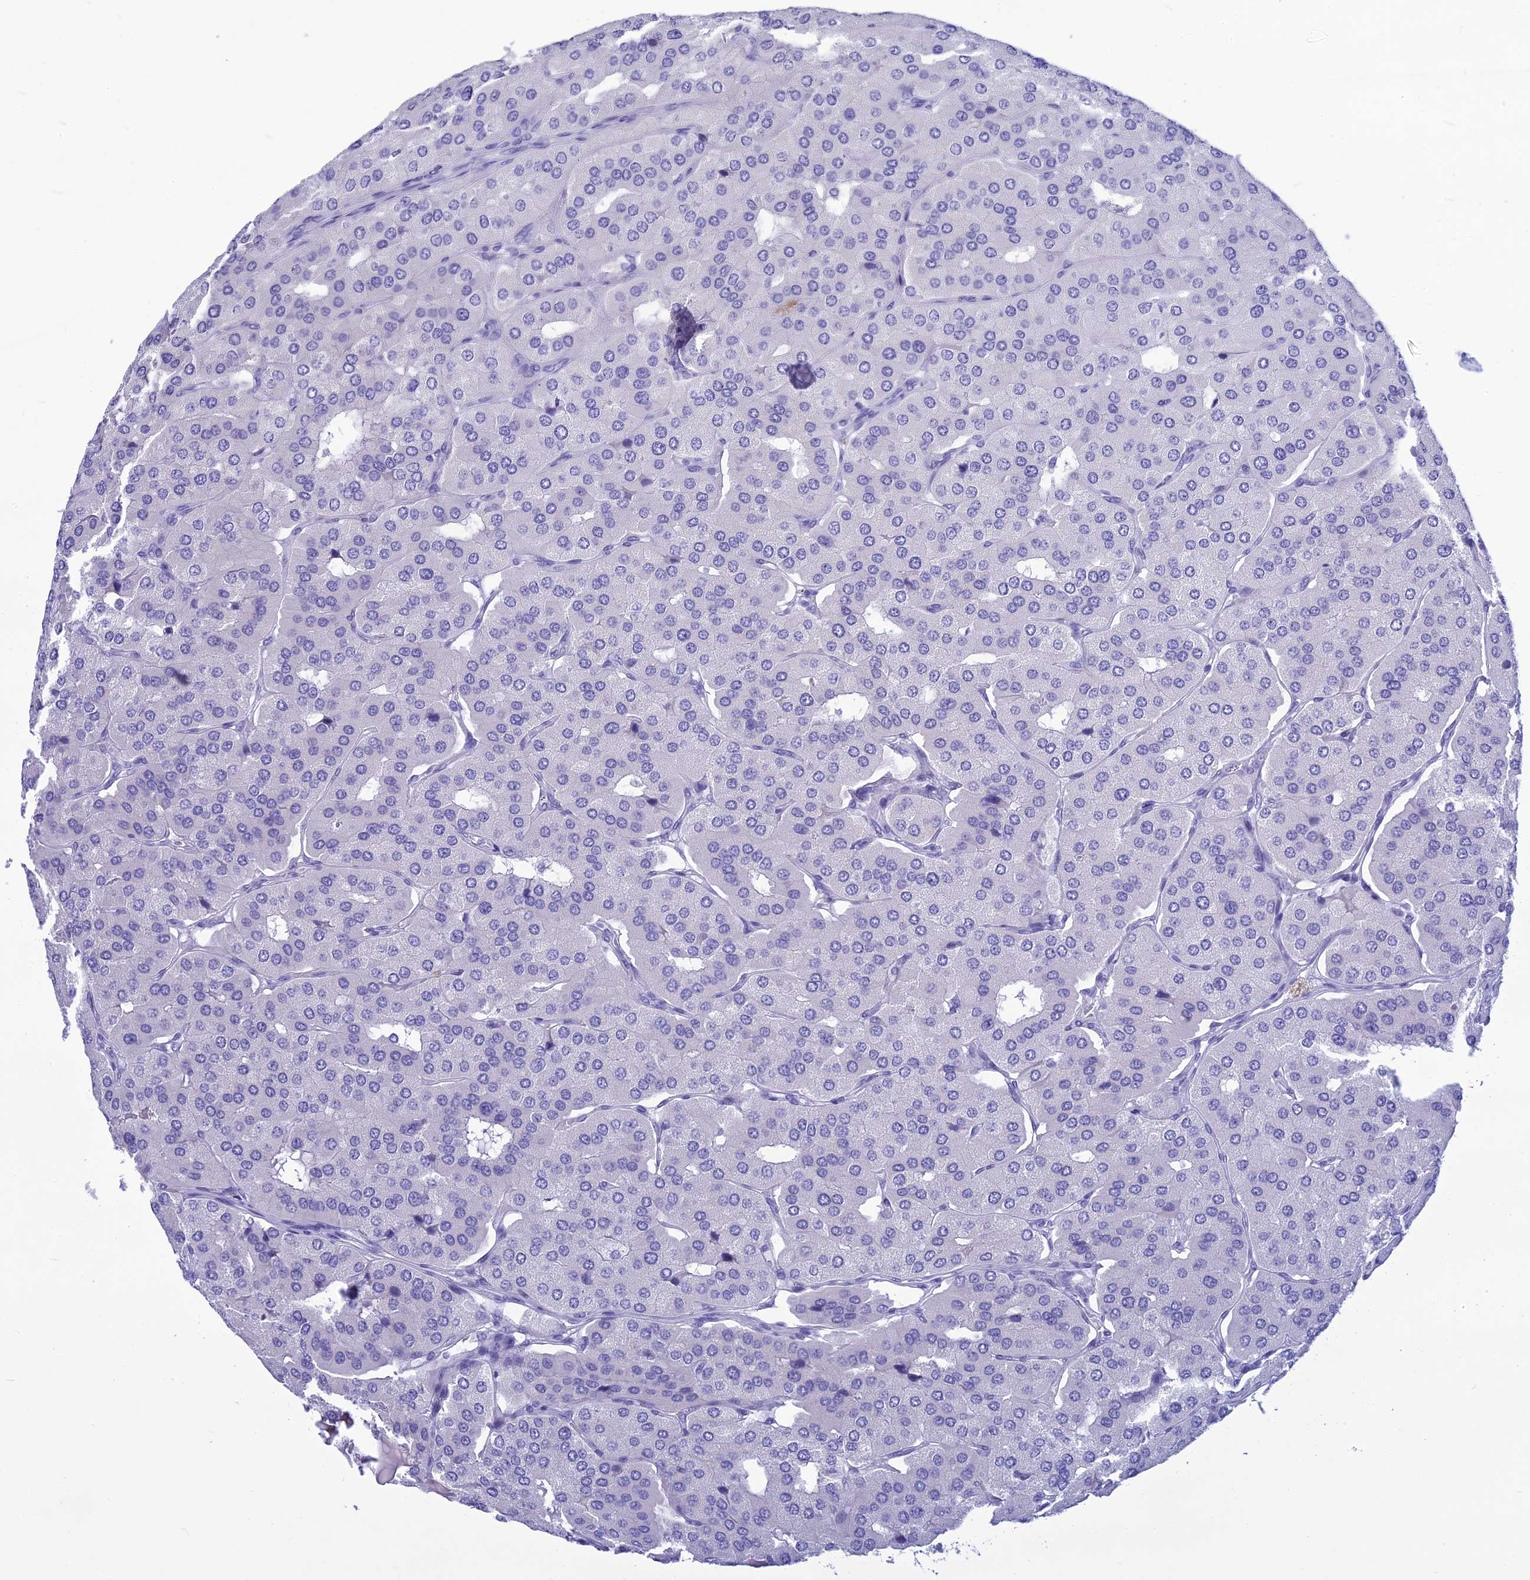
{"staining": {"intensity": "negative", "quantity": "none", "location": "none"}, "tissue": "parathyroid gland", "cell_type": "Glandular cells", "image_type": "normal", "snomed": [{"axis": "morphology", "description": "Normal tissue, NOS"}, {"axis": "morphology", "description": "Adenoma, NOS"}, {"axis": "topography", "description": "Parathyroid gland"}], "caption": "Normal parathyroid gland was stained to show a protein in brown. There is no significant staining in glandular cells.", "gene": "BBS2", "patient": {"sex": "female", "age": 86}}